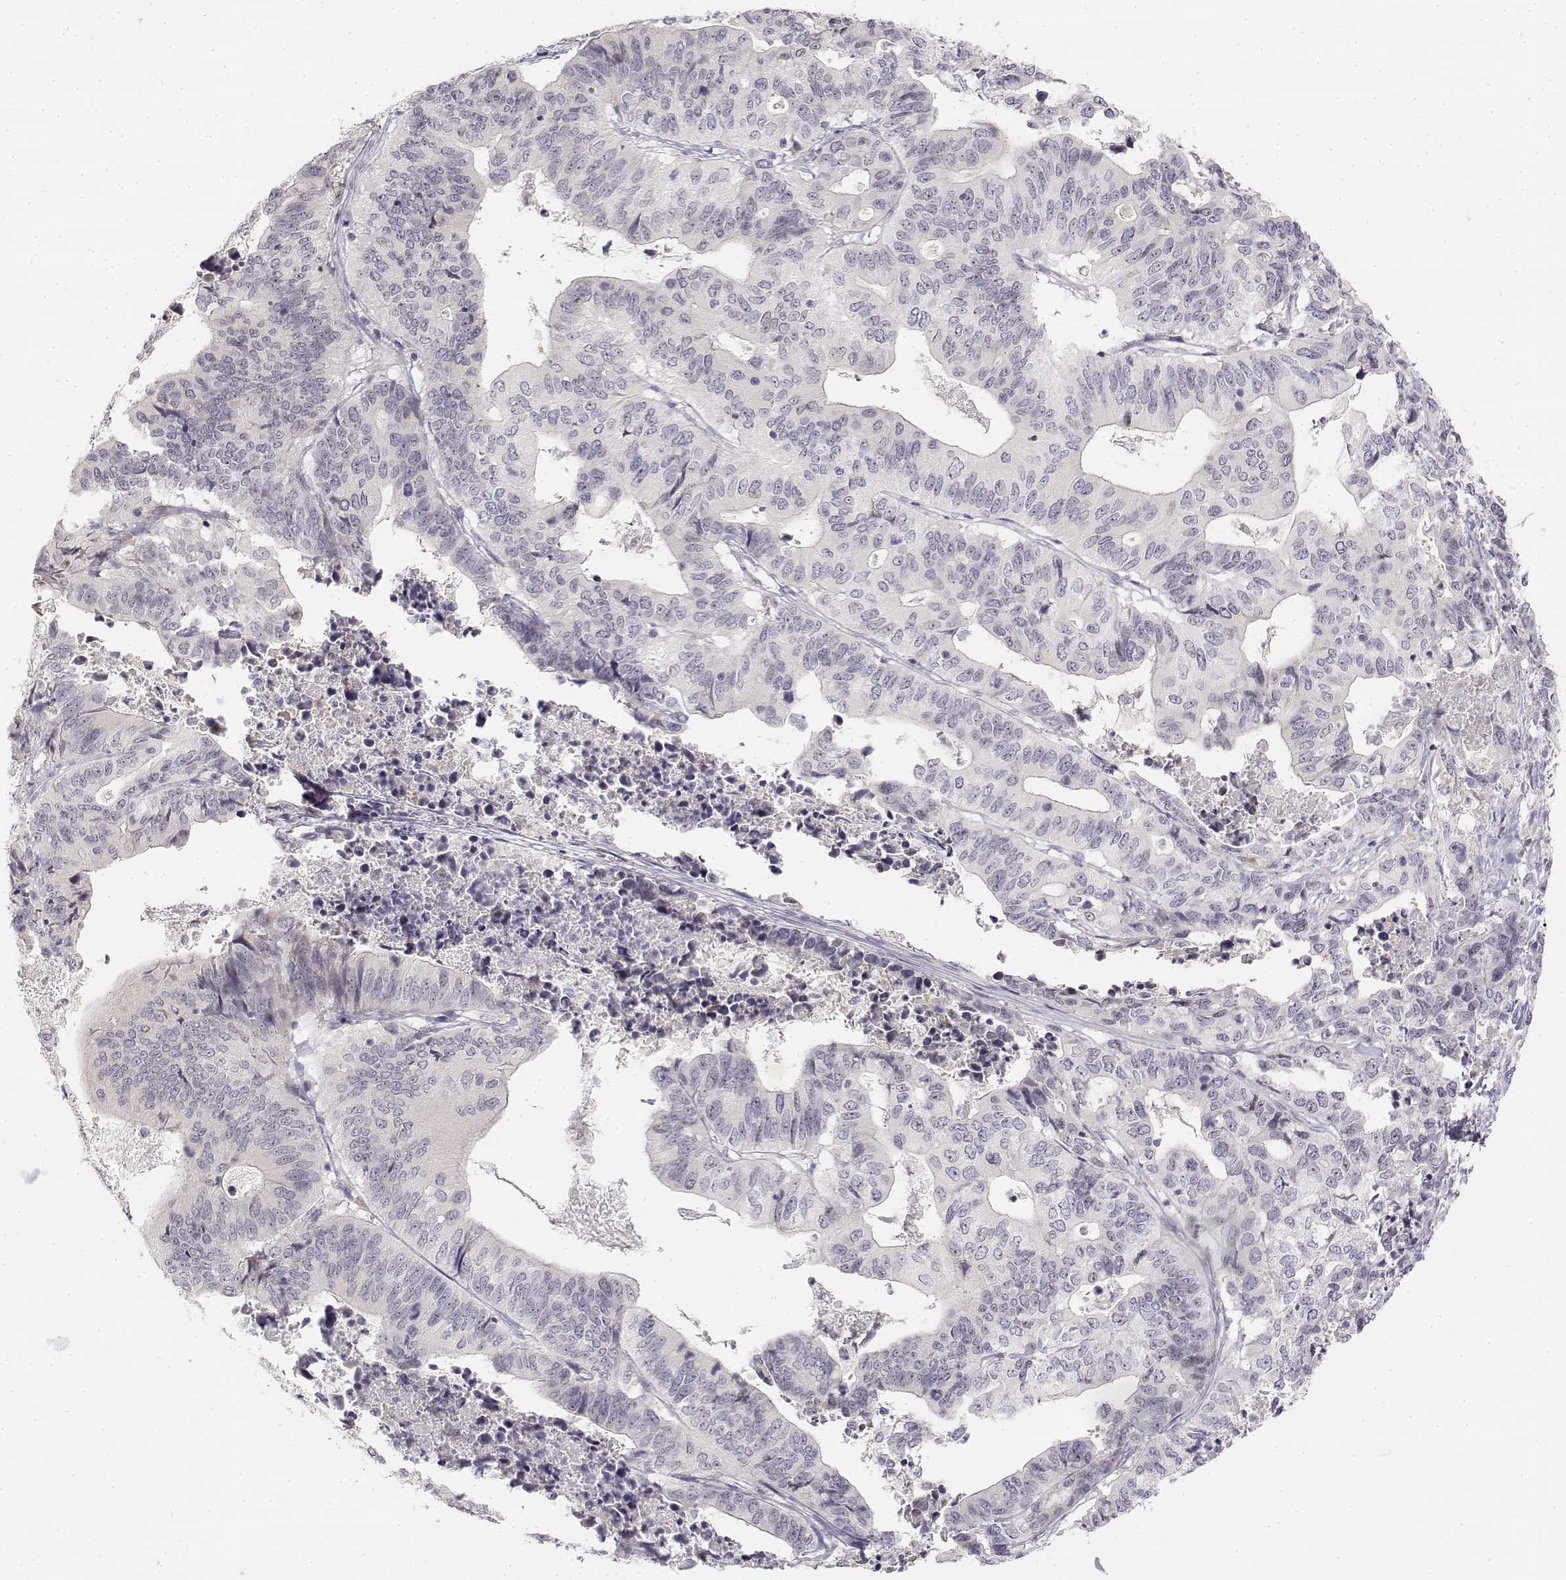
{"staining": {"intensity": "negative", "quantity": "none", "location": "none"}, "tissue": "stomach cancer", "cell_type": "Tumor cells", "image_type": "cancer", "snomed": [{"axis": "morphology", "description": "Adenocarcinoma, NOS"}, {"axis": "topography", "description": "Stomach, upper"}], "caption": "A histopathology image of stomach adenocarcinoma stained for a protein reveals no brown staining in tumor cells.", "gene": "GLIPR1L2", "patient": {"sex": "female", "age": 67}}